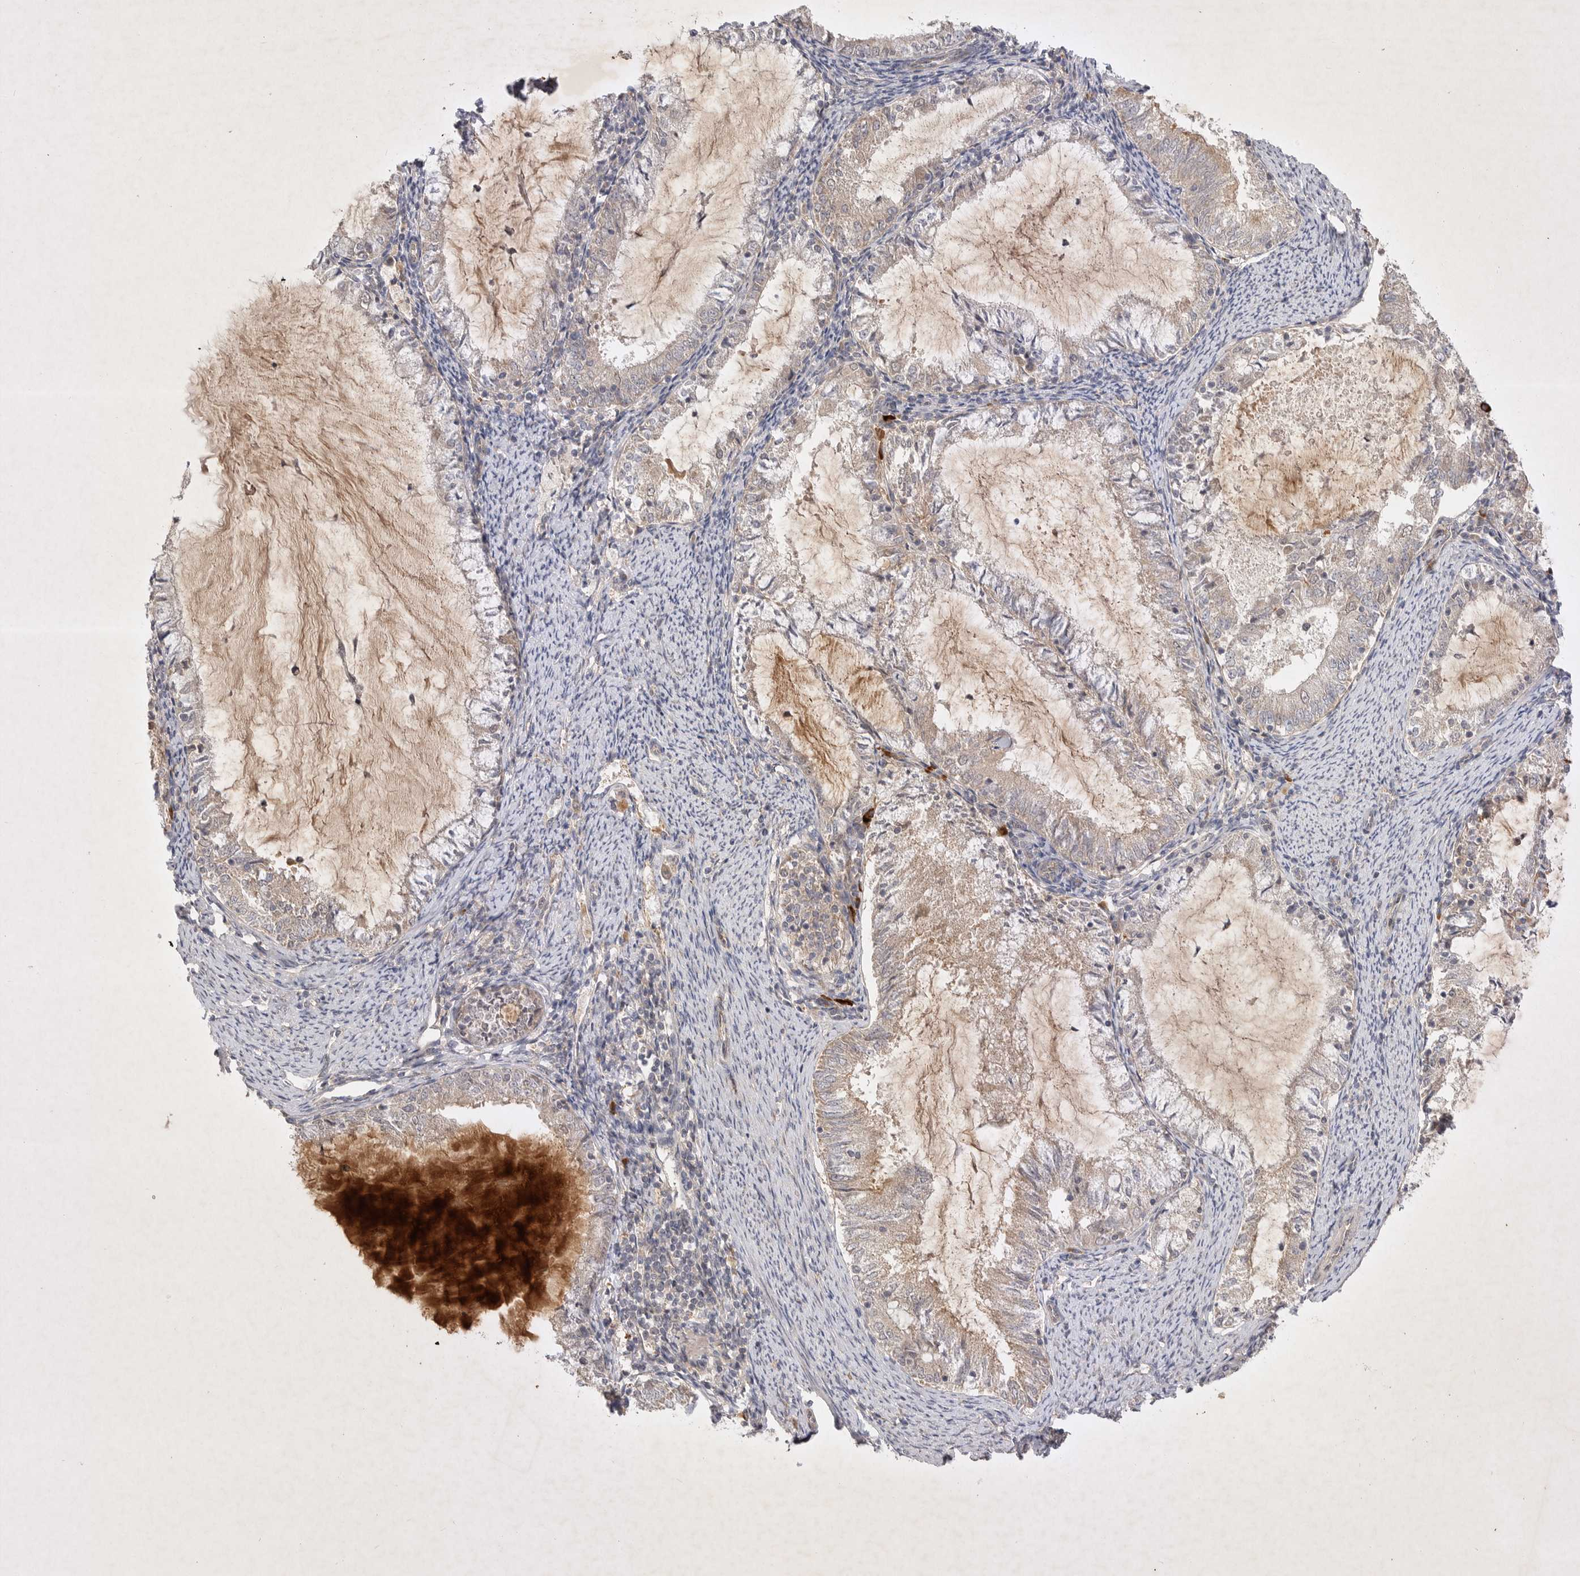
{"staining": {"intensity": "weak", "quantity": "<25%", "location": "cytoplasmic/membranous"}, "tissue": "endometrial cancer", "cell_type": "Tumor cells", "image_type": "cancer", "snomed": [{"axis": "morphology", "description": "Adenocarcinoma, NOS"}, {"axis": "topography", "description": "Endometrium"}], "caption": "High magnification brightfield microscopy of adenocarcinoma (endometrial) stained with DAB (brown) and counterstained with hematoxylin (blue): tumor cells show no significant expression. (DAB (3,3'-diaminobenzidine) immunohistochemistry visualized using brightfield microscopy, high magnification).", "gene": "PTPDC1", "patient": {"sex": "female", "age": 57}}